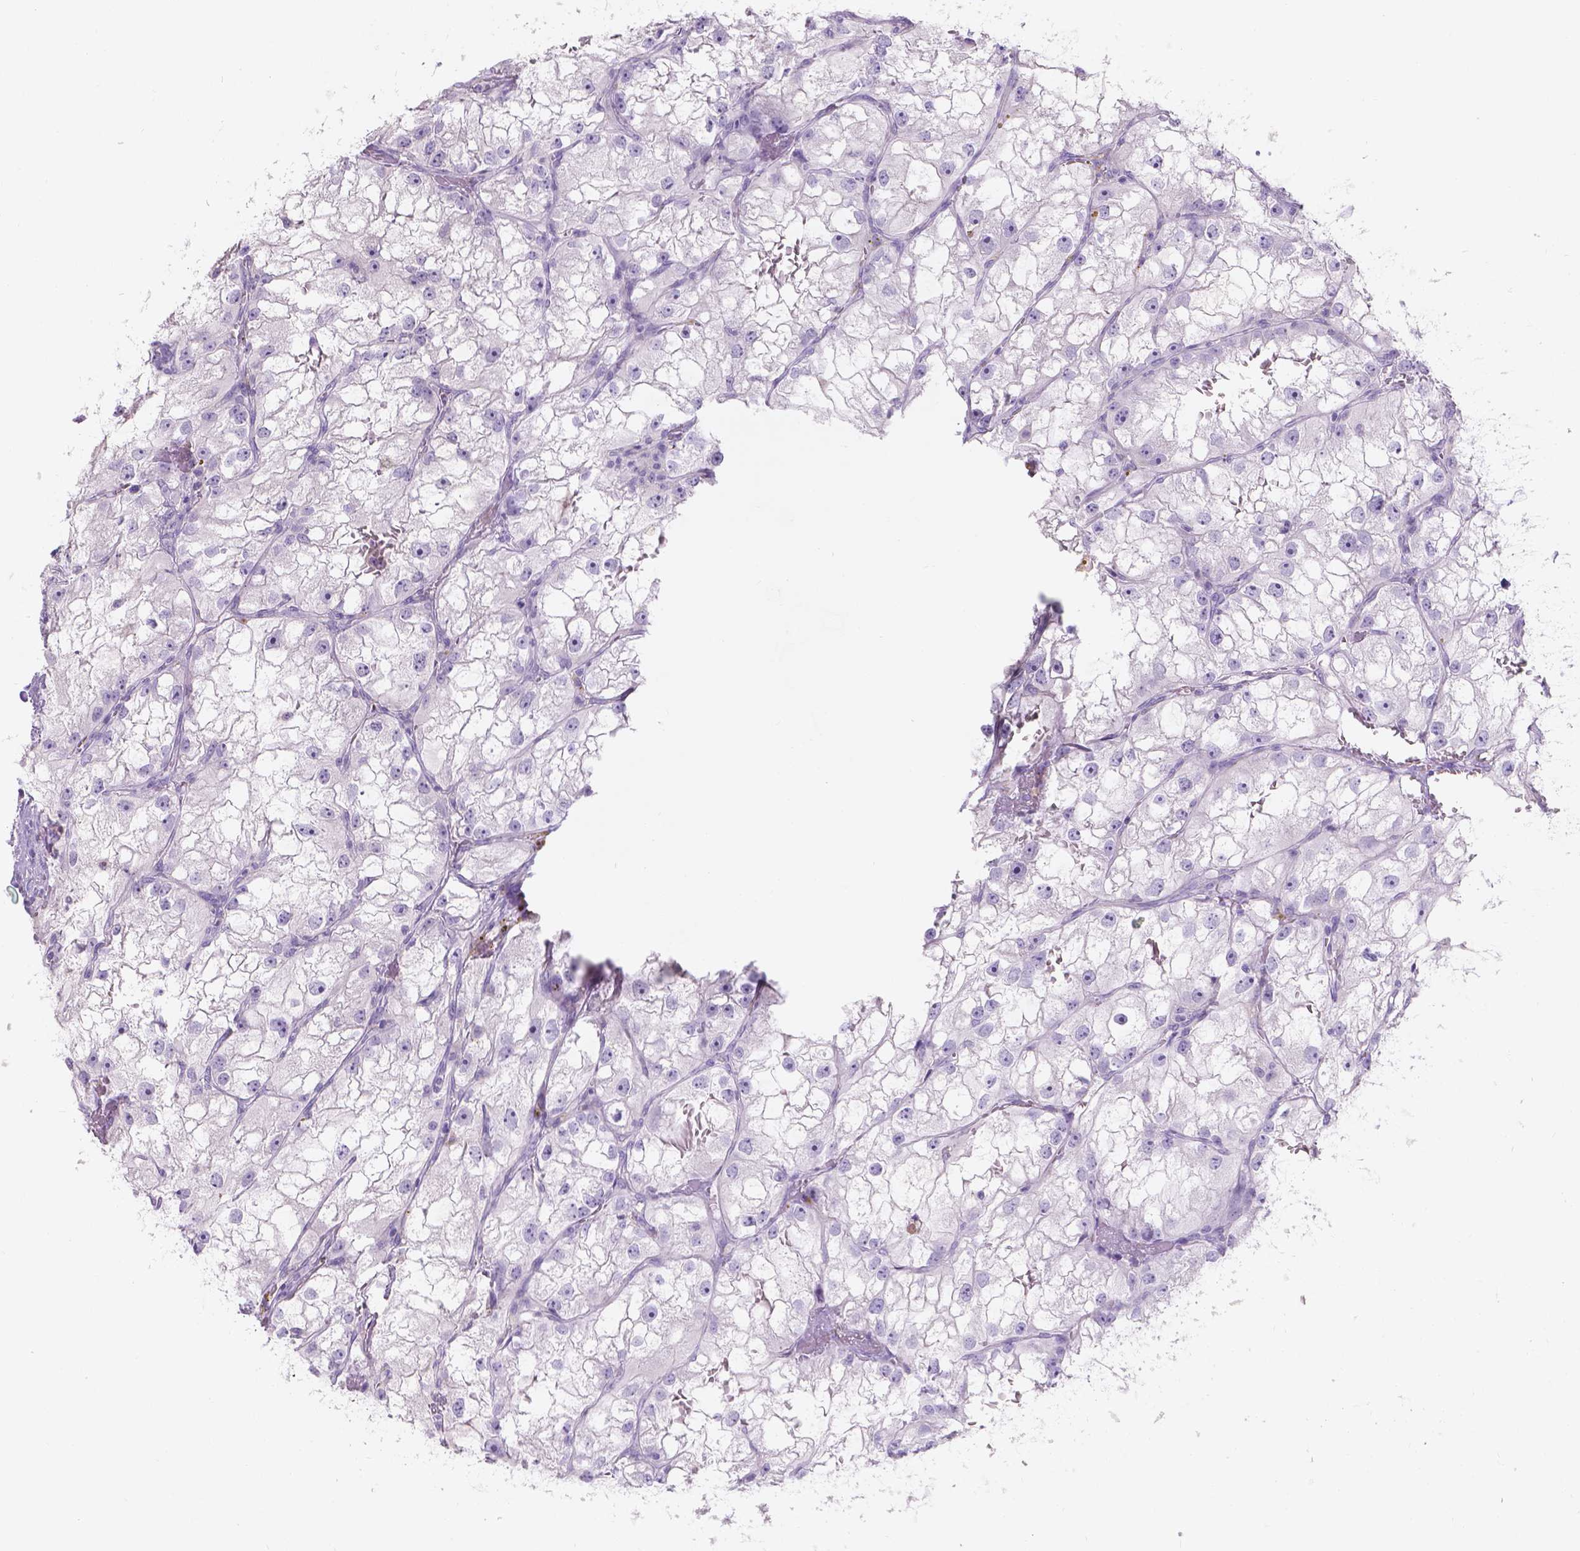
{"staining": {"intensity": "negative", "quantity": "none", "location": "none"}, "tissue": "renal cancer", "cell_type": "Tumor cells", "image_type": "cancer", "snomed": [{"axis": "morphology", "description": "Adenocarcinoma, NOS"}, {"axis": "topography", "description": "Kidney"}], "caption": "IHC of renal cancer shows no expression in tumor cells. (Brightfield microscopy of DAB IHC at high magnification).", "gene": "GAL3ST2", "patient": {"sex": "male", "age": 59}}